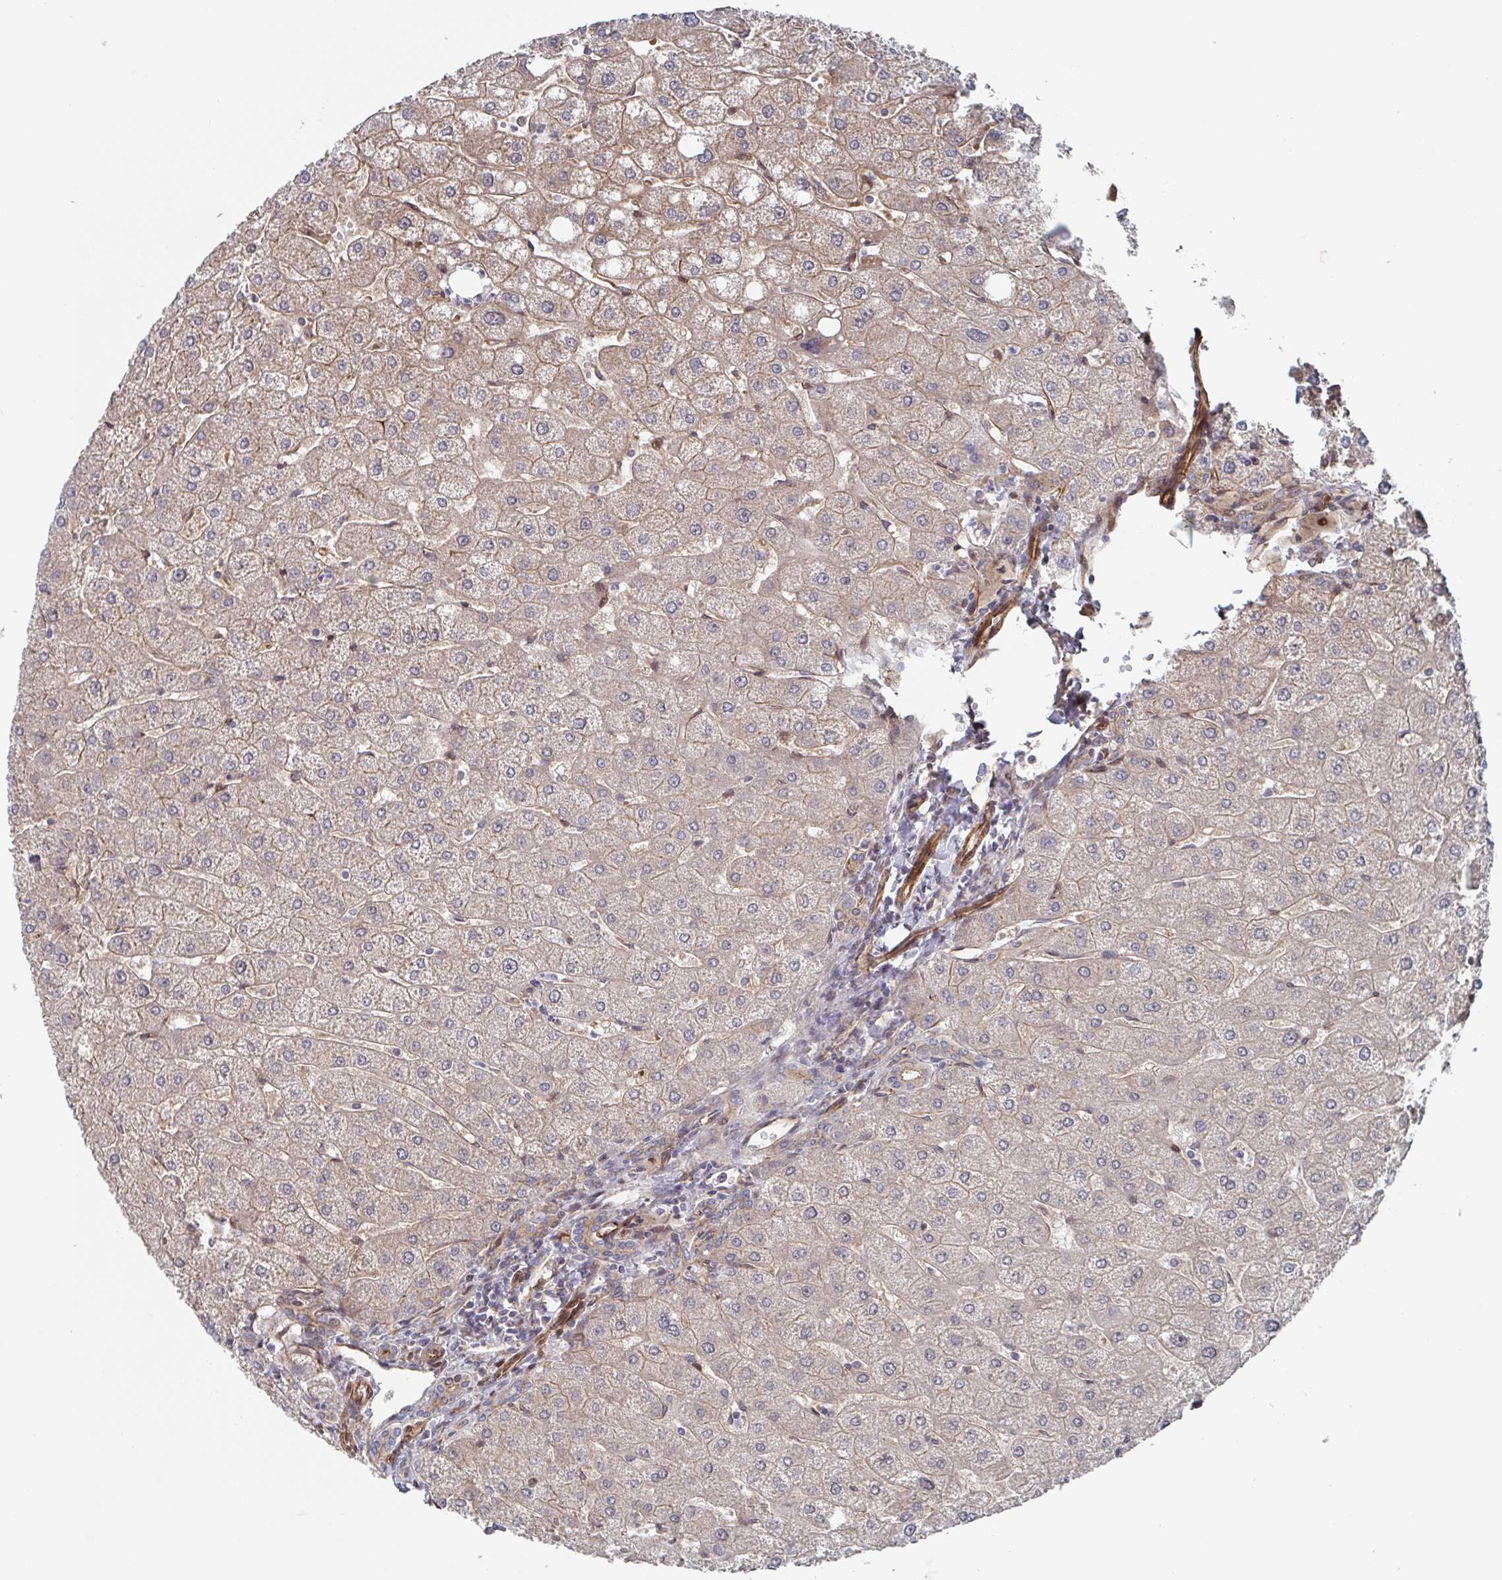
{"staining": {"intensity": "weak", "quantity": ">75%", "location": "cytoplasmic/membranous"}, "tissue": "liver", "cell_type": "Cholangiocytes", "image_type": "normal", "snomed": [{"axis": "morphology", "description": "Normal tissue, NOS"}, {"axis": "topography", "description": "Liver"}], "caption": "Brown immunohistochemical staining in normal human liver reveals weak cytoplasmic/membranous staining in approximately >75% of cholangiocytes. Nuclei are stained in blue.", "gene": "DVL3", "patient": {"sex": "male", "age": 67}}